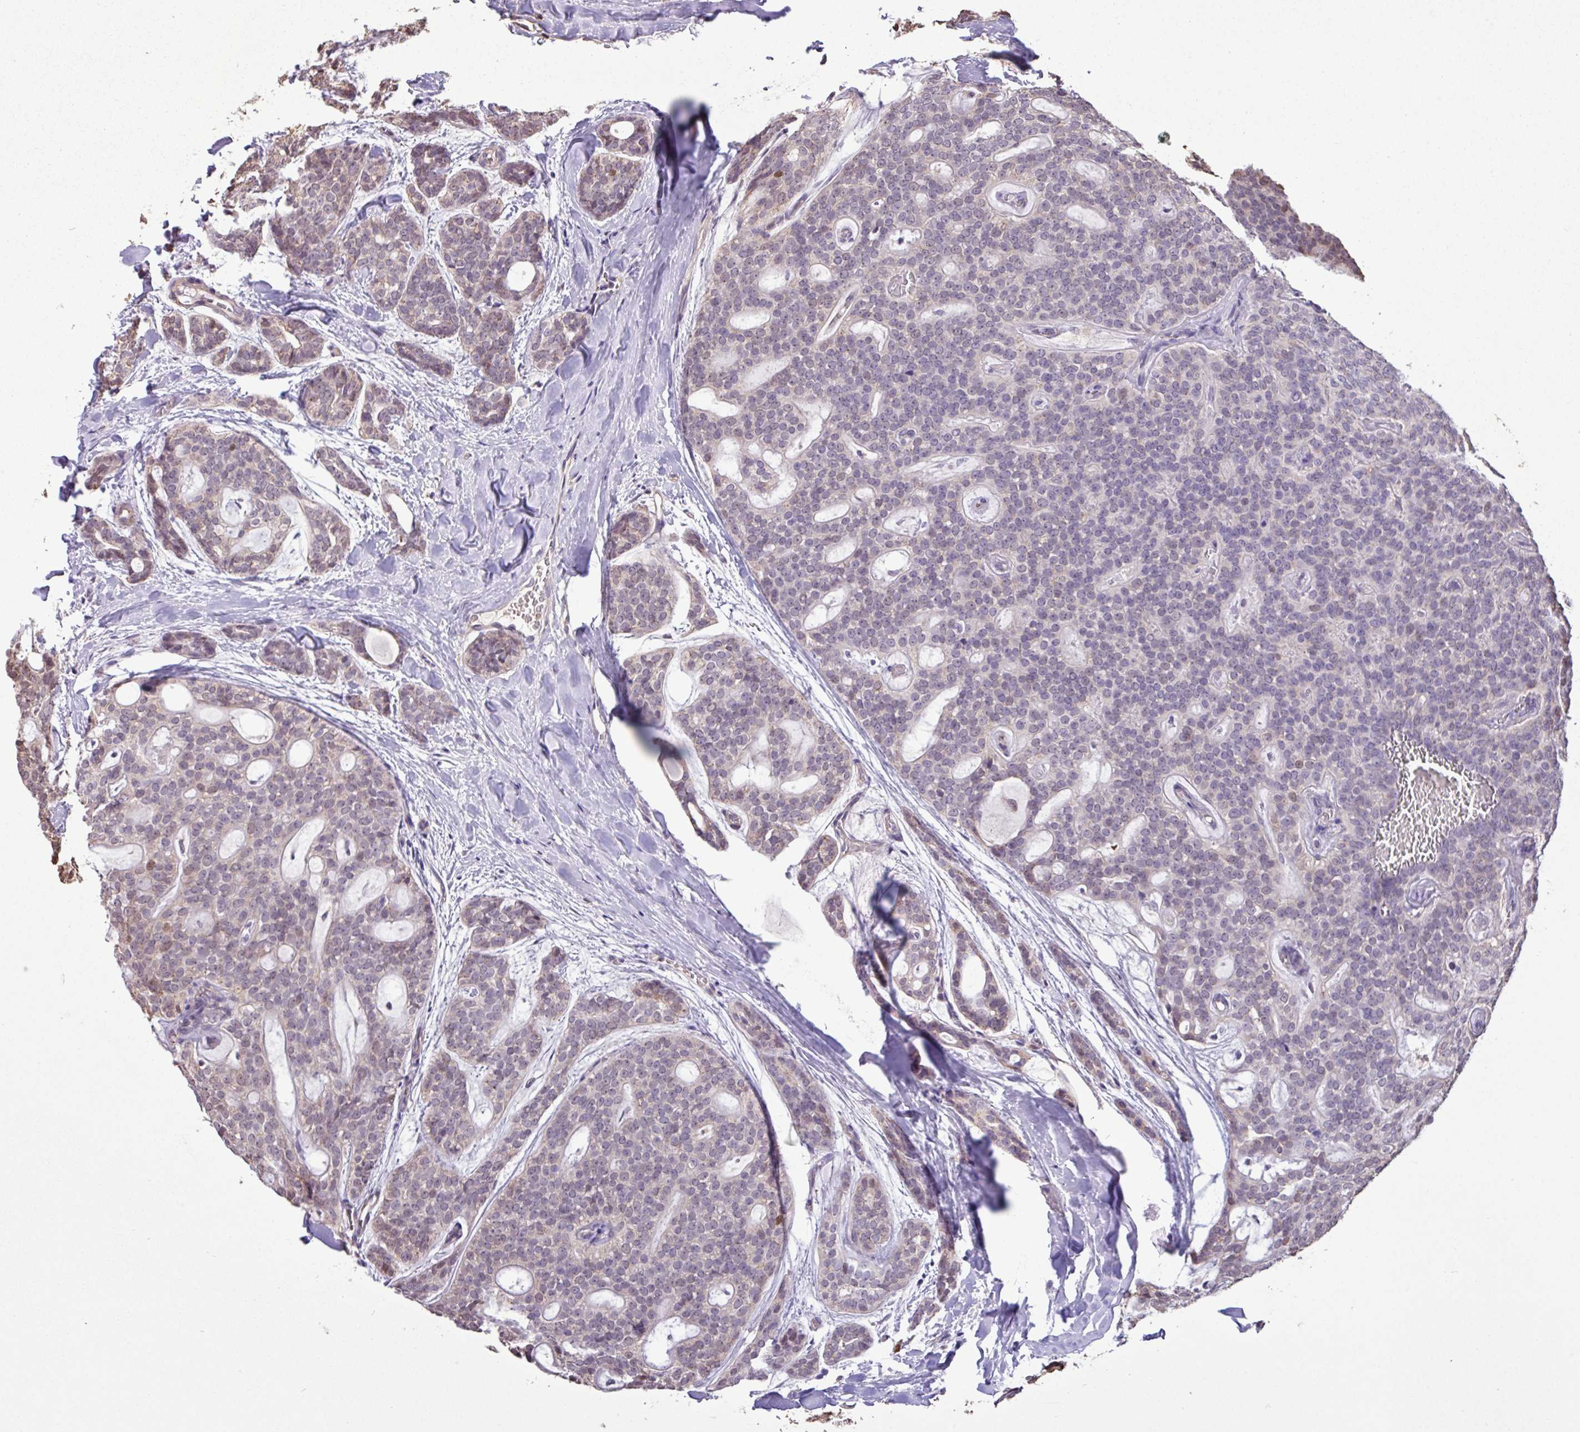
{"staining": {"intensity": "negative", "quantity": "none", "location": "none"}, "tissue": "head and neck cancer", "cell_type": "Tumor cells", "image_type": "cancer", "snomed": [{"axis": "morphology", "description": "Adenocarcinoma, NOS"}, {"axis": "topography", "description": "Head-Neck"}], "caption": "This is a photomicrograph of immunohistochemistry staining of head and neck cancer, which shows no staining in tumor cells. (DAB IHC, high magnification).", "gene": "CHST11", "patient": {"sex": "male", "age": 66}}